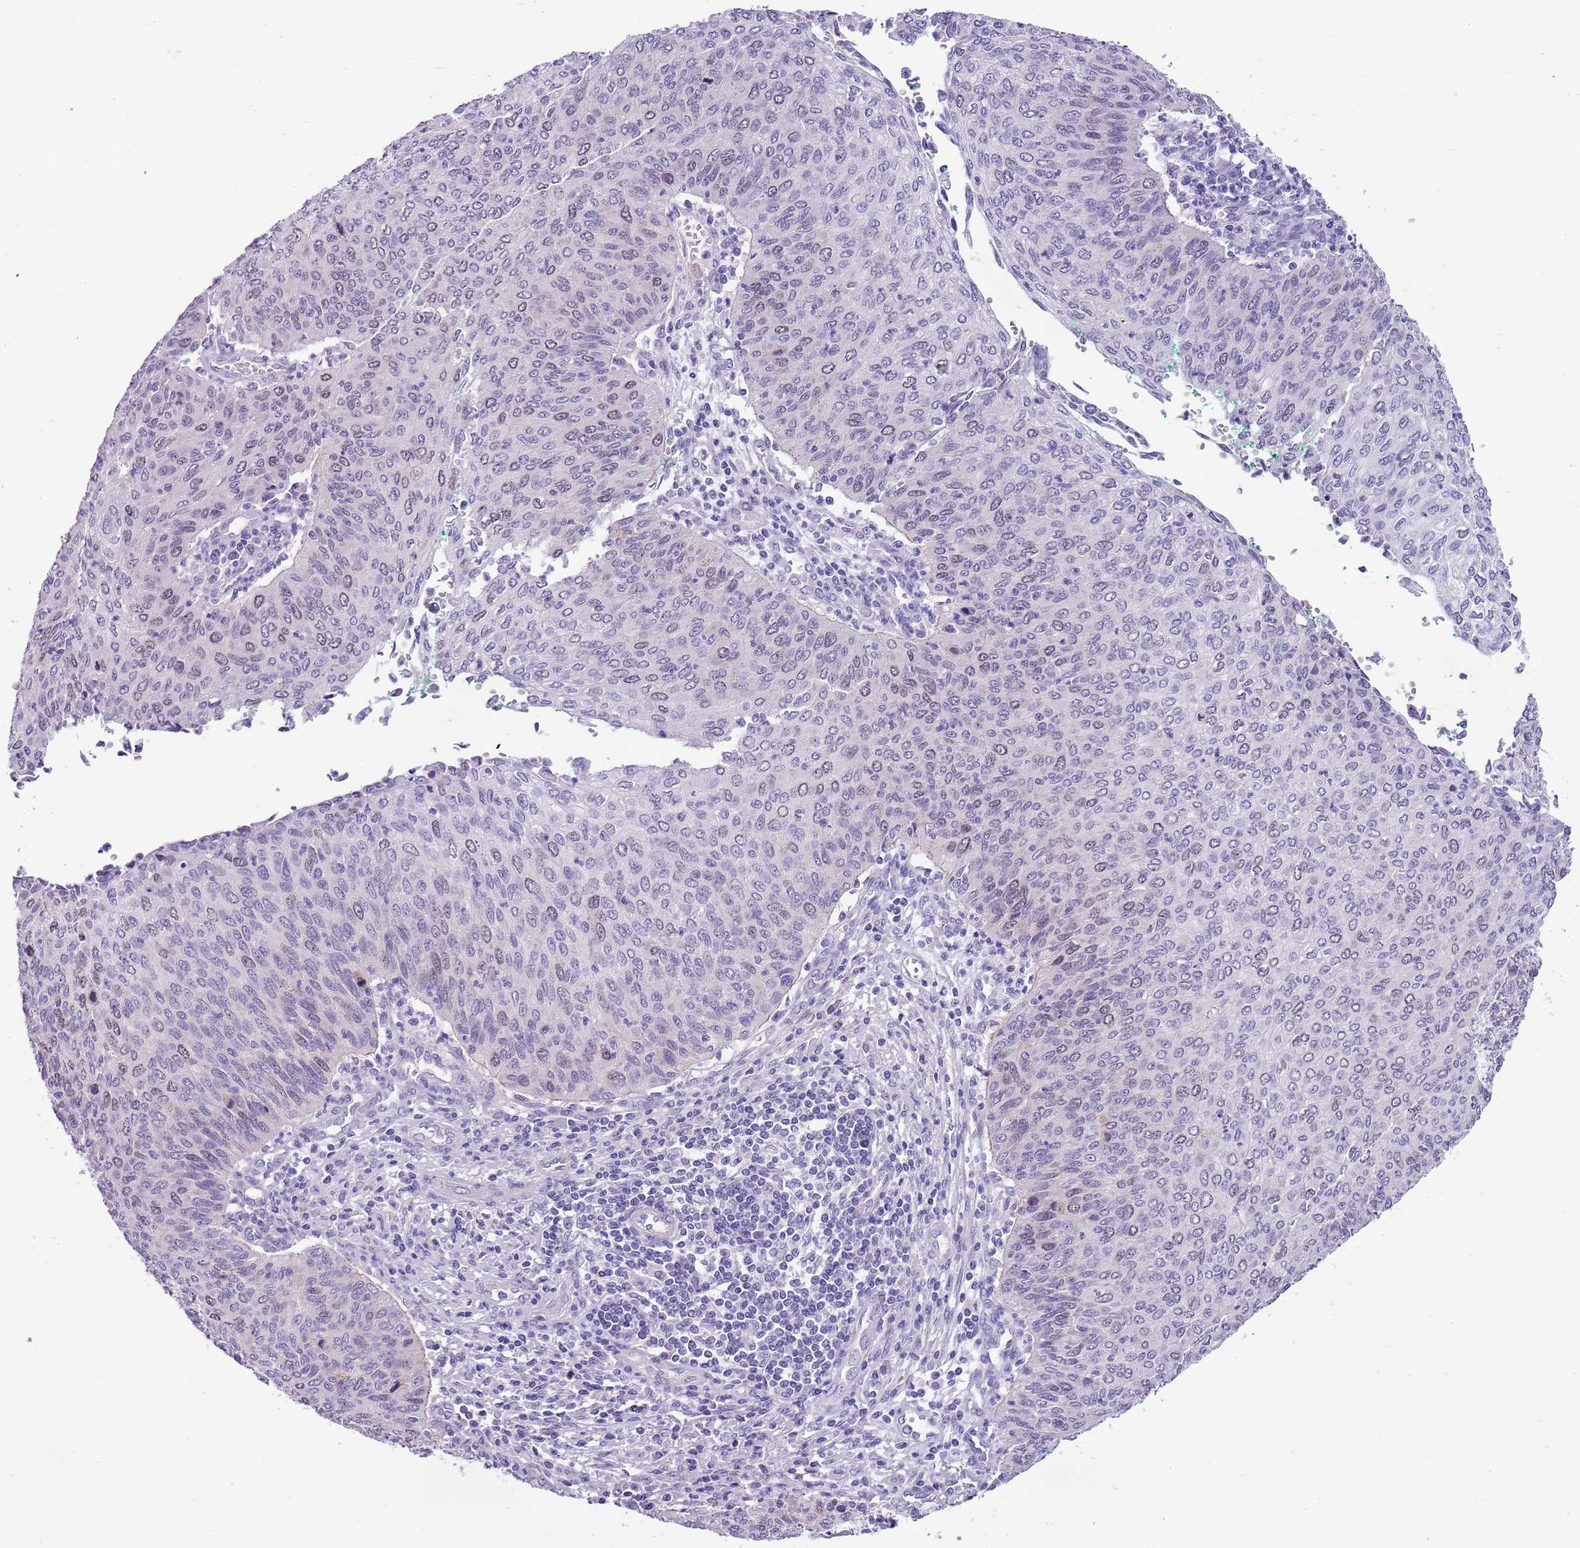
{"staining": {"intensity": "negative", "quantity": "none", "location": "none"}, "tissue": "cervical cancer", "cell_type": "Tumor cells", "image_type": "cancer", "snomed": [{"axis": "morphology", "description": "Squamous cell carcinoma, NOS"}, {"axis": "topography", "description": "Cervix"}], "caption": "Human squamous cell carcinoma (cervical) stained for a protein using immunohistochemistry exhibits no positivity in tumor cells.", "gene": "FBRSL1", "patient": {"sex": "female", "age": 38}}